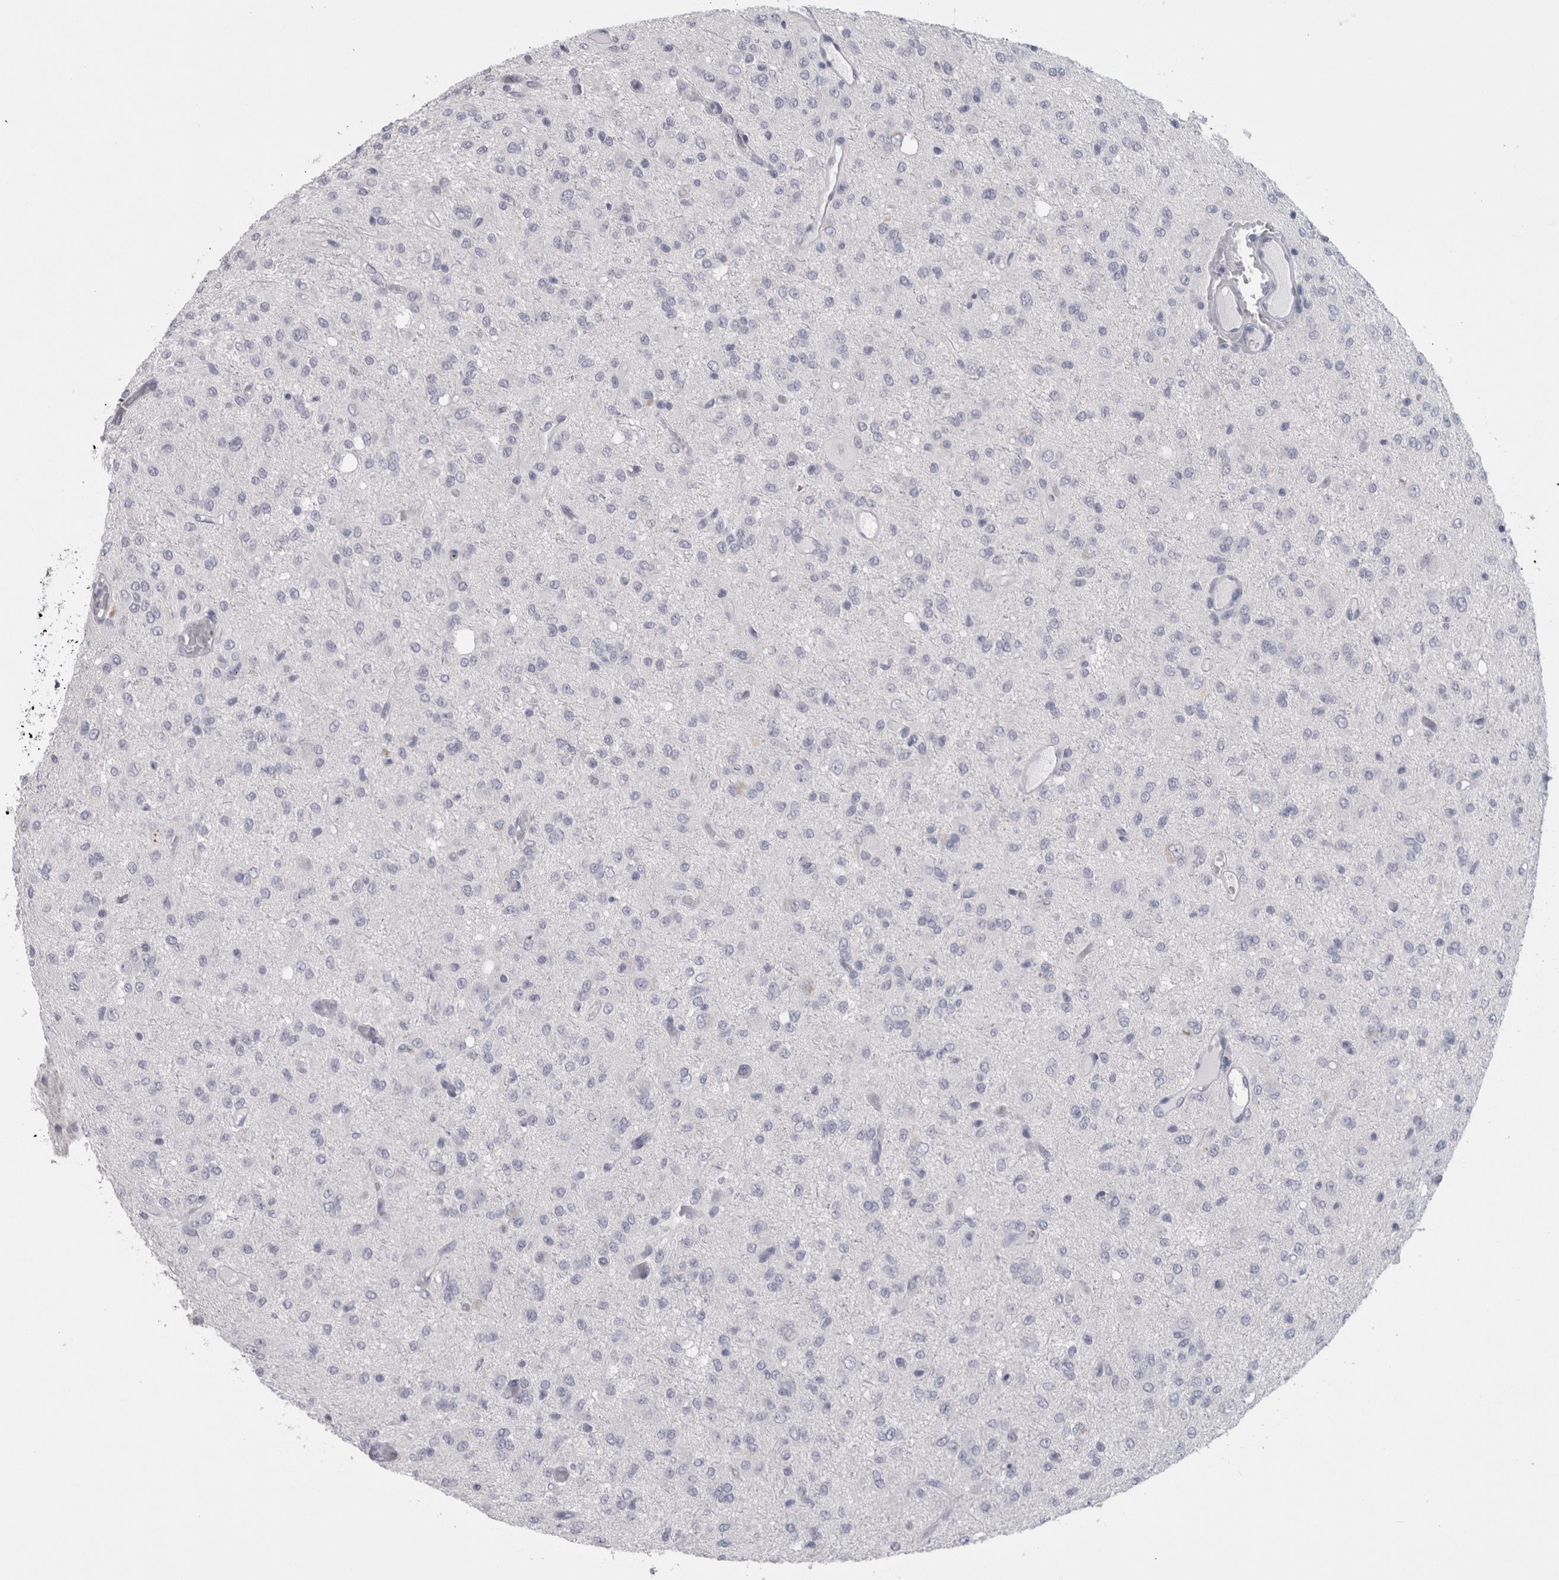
{"staining": {"intensity": "negative", "quantity": "none", "location": "none"}, "tissue": "glioma", "cell_type": "Tumor cells", "image_type": "cancer", "snomed": [{"axis": "morphology", "description": "Glioma, malignant, High grade"}, {"axis": "topography", "description": "Brain"}], "caption": "IHC micrograph of neoplastic tissue: malignant glioma (high-grade) stained with DAB (3,3'-diaminobenzidine) demonstrates no significant protein expression in tumor cells. Nuclei are stained in blue.", "gene": "MSMB", "patient": {"sex": "female", "age": 59}}